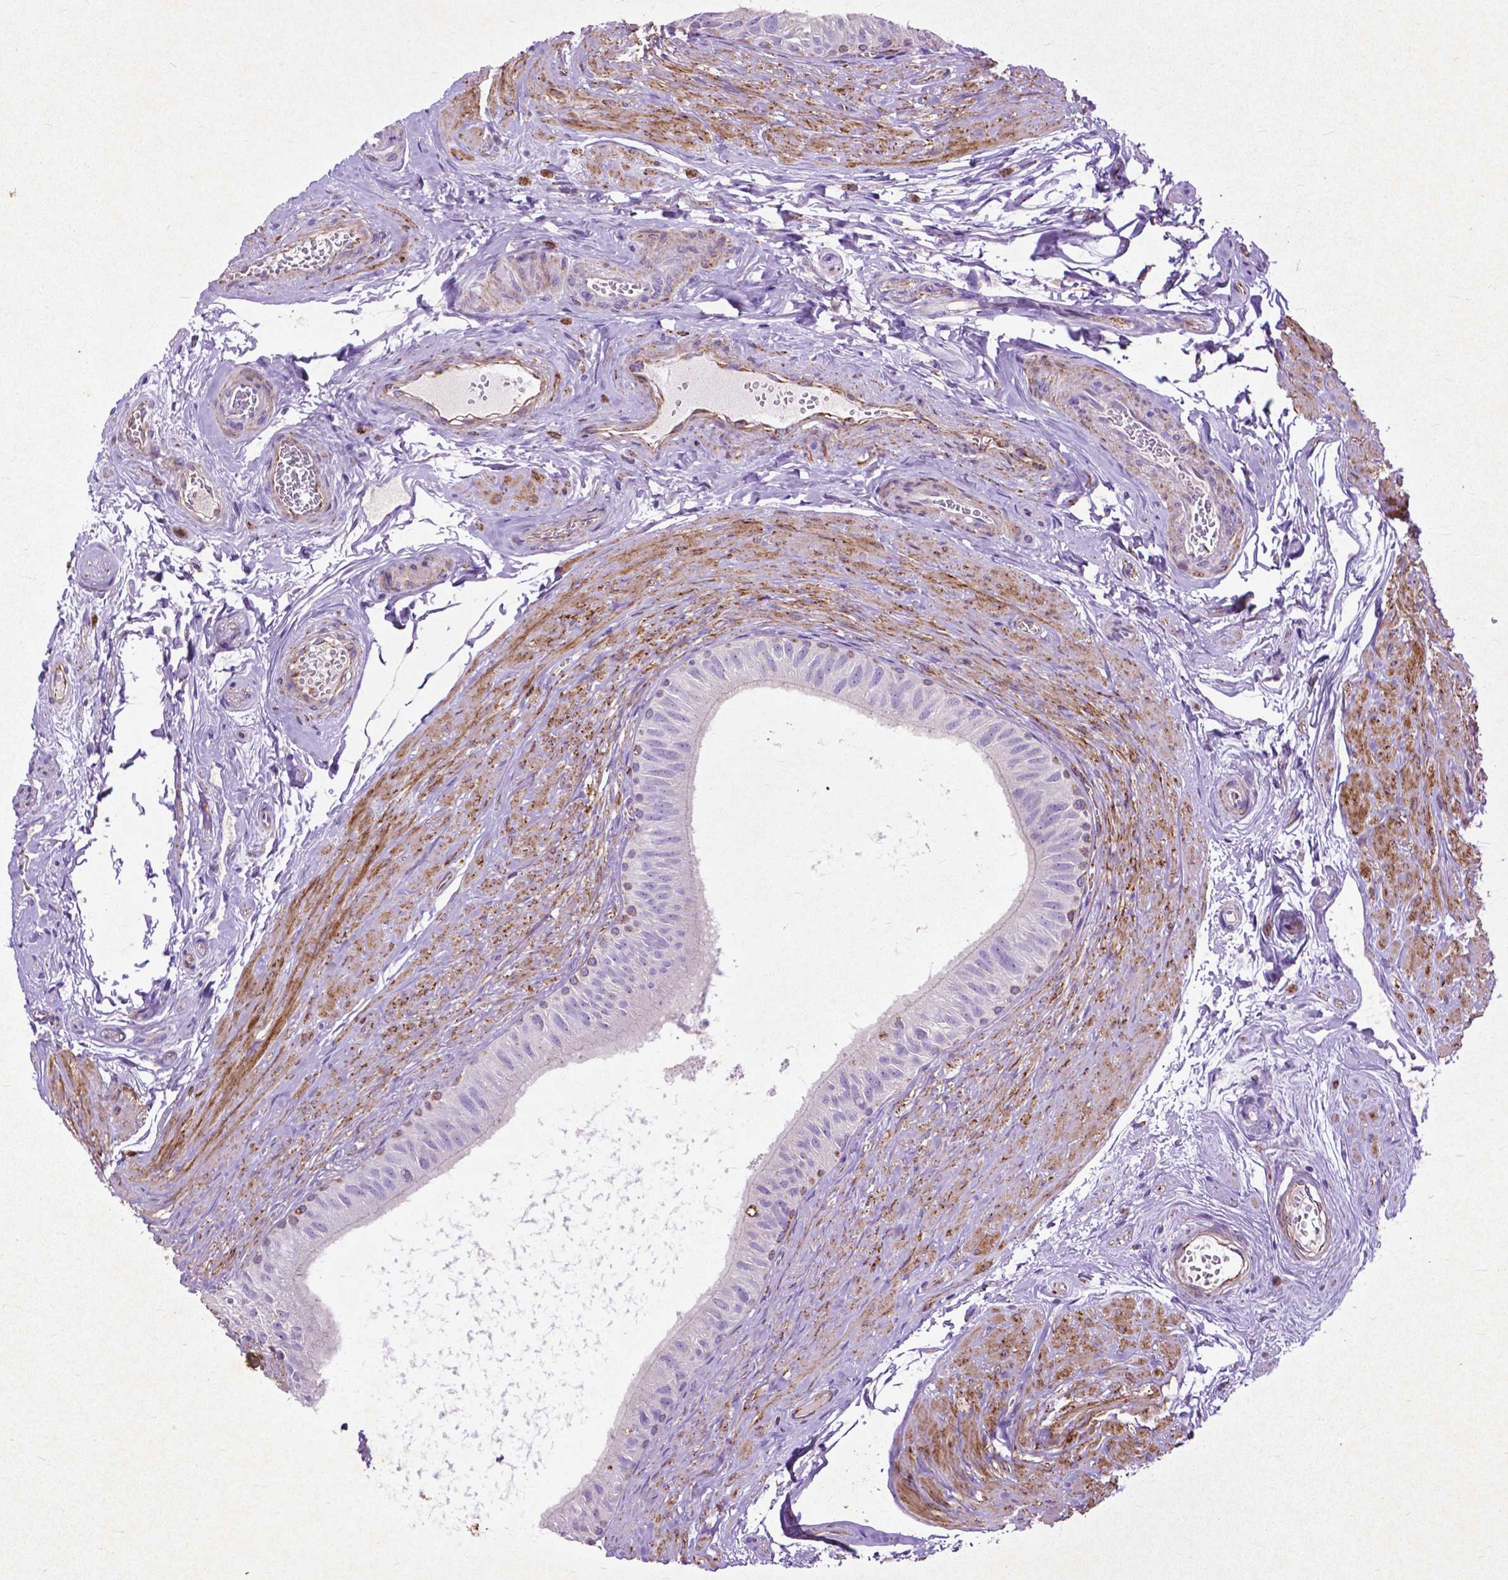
{"staining": {"intensity": "moderate", "quantity": "<25%", "location": "cytoplasmic/membranous"}, "tissue": "epididymis", "cell_type": "Glandular cells", "image_type": "normal", "snomed": [{"axis": "morphology", "description": "Normal tissue, NOS"}, {"axis": "topography", "description": "Epididymis"}], "caption": "Protein expression analysis of normal epididymis displays moderate cytoplasmic/membranous positivity in approximately <25% of glandular cells. (Stains: DAB (3,3'-diaminobenzidine) in brown, nuclei in blue, Microscopy: brightfield microscopy at high magnification).", "gene": "THEGL", "patient": {"sex": "male", "age": 36}}